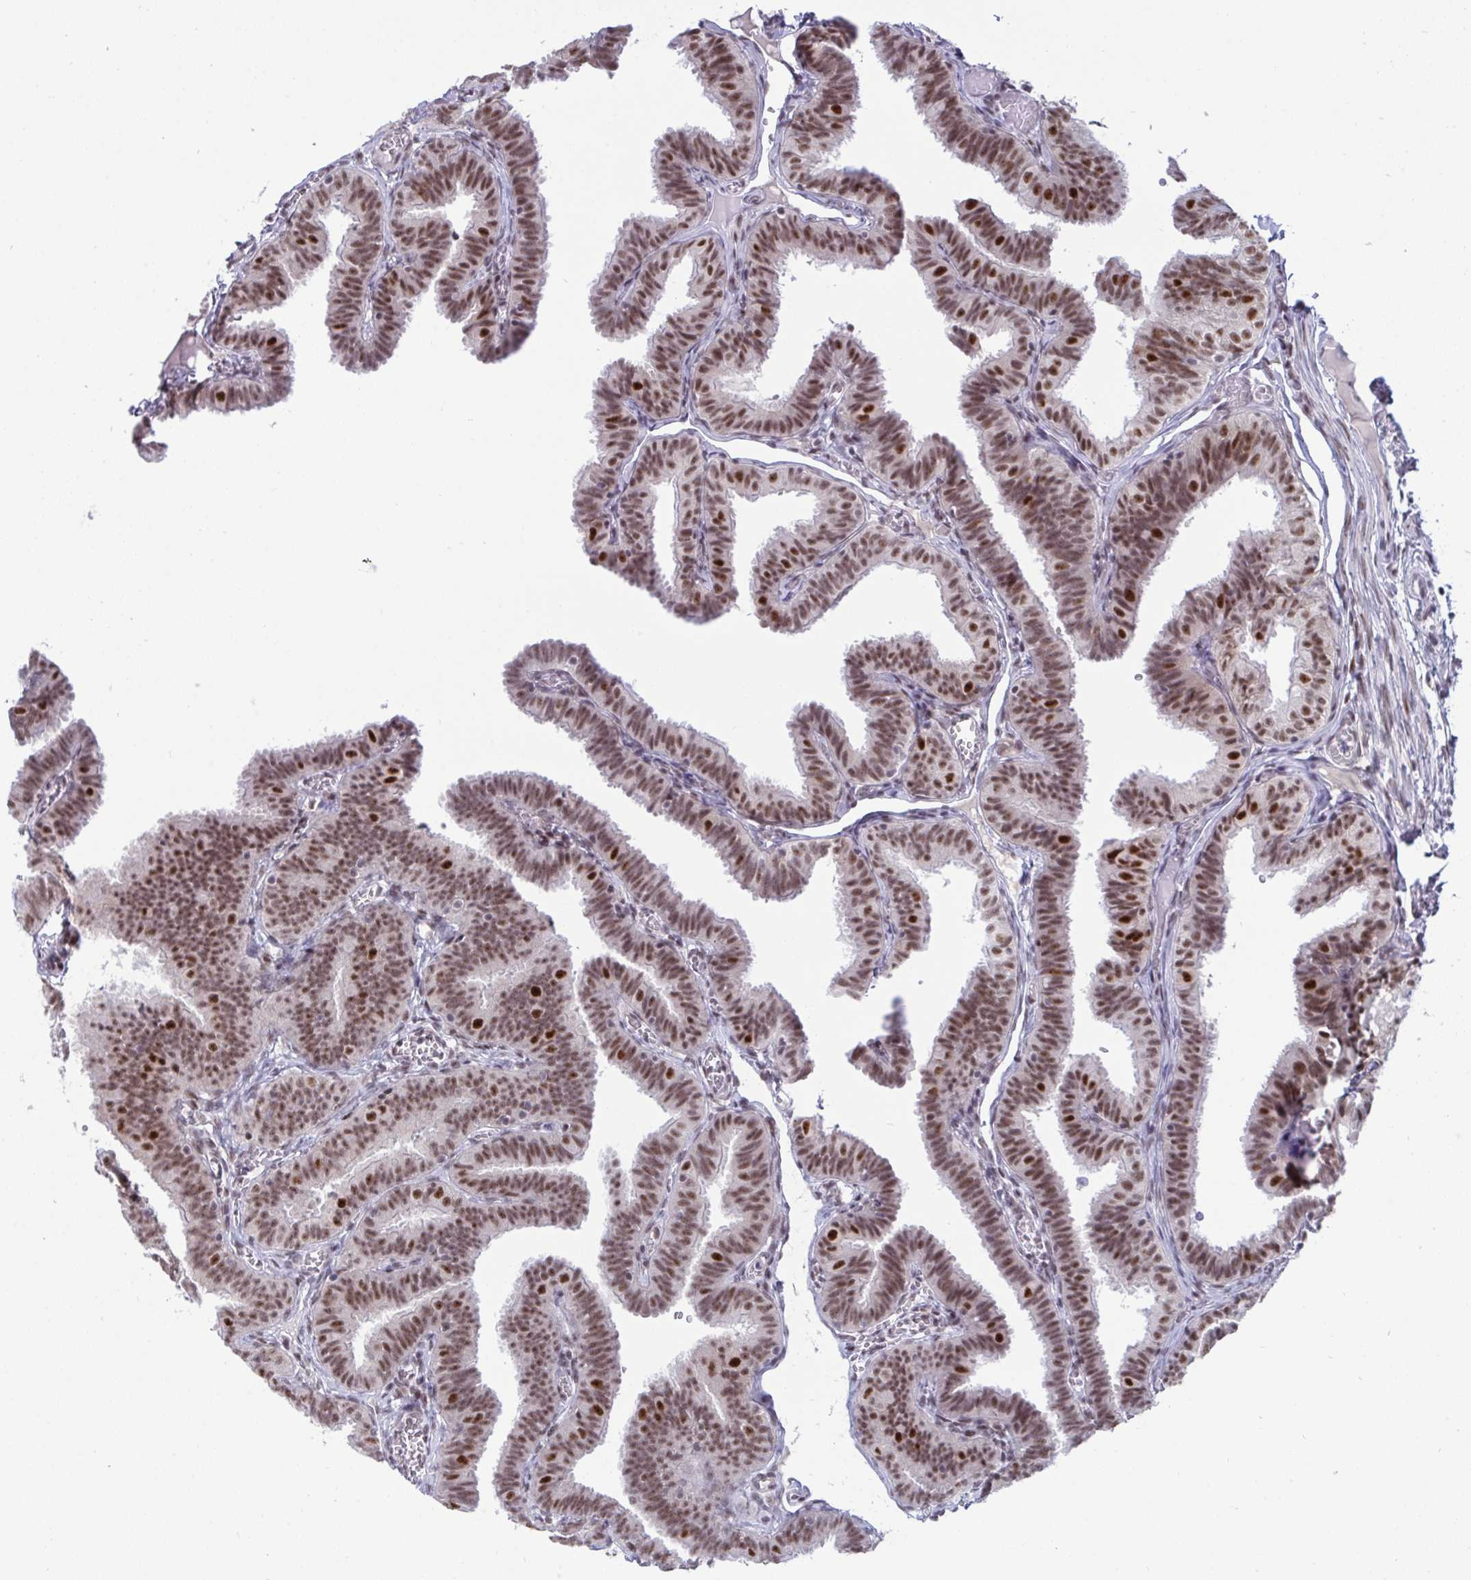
{"staining": {"intensity": "moderate", "quantity": ">75%", "location": "nuclear"}, "tissue": "fallopian tube", "cell_type": "Glandular cells", "image_type": "normal", "snomed": [{"axis": "morphology", "description": "Normal tissue, NOS"}, {"axis": "topography", "description": "Fallopian tube"}], "caption": "Immunohistochemical staining of unremarkable fallopian tube exhibits >75% levels of moderate nuclear protein positivity in approximately >75% of glandular cells.", "gene": "WBP11", "patient": {"sex": "female", "age": 25}}